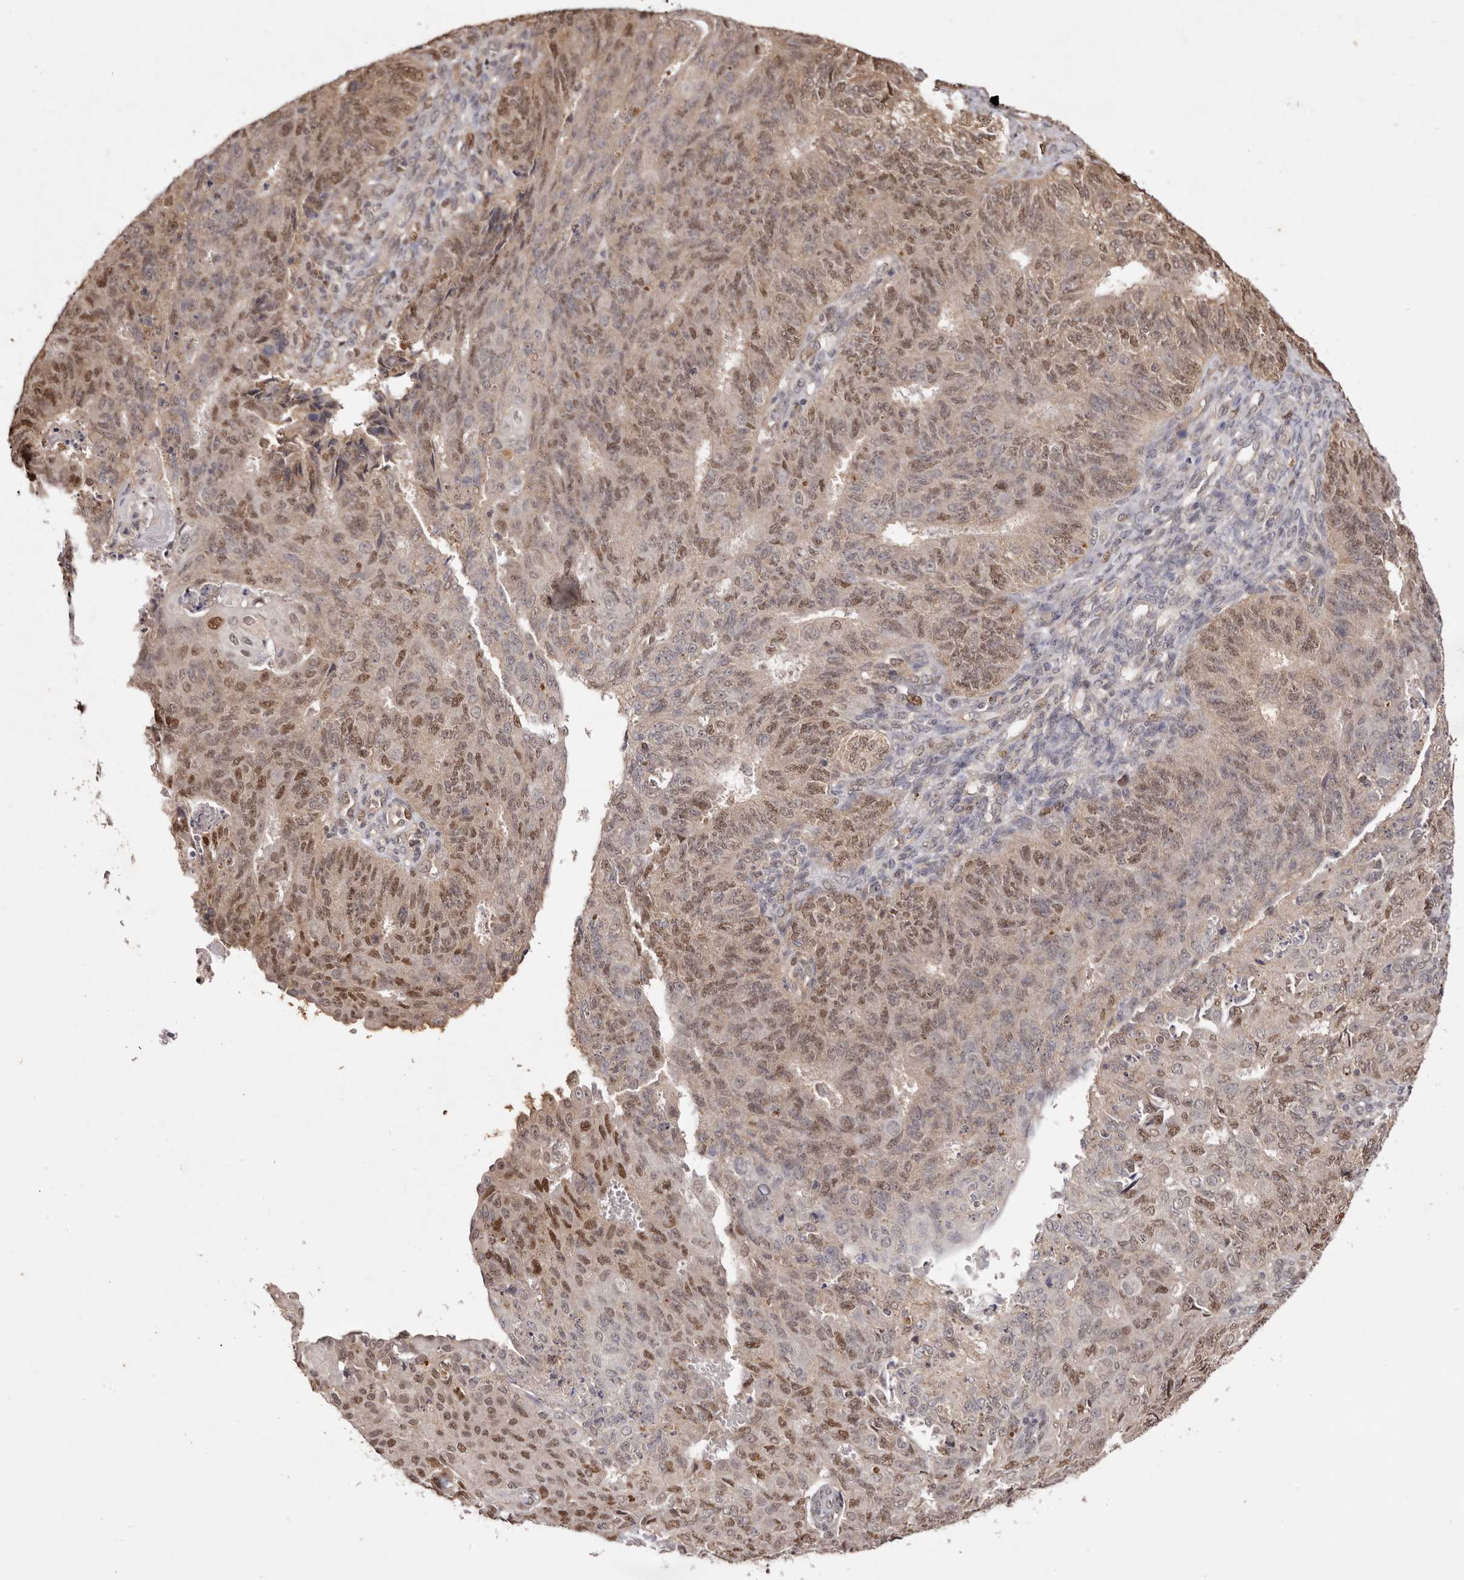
{"staining": {"intensity": "moderate", "quantity": "25%-75%", "location": "nuclear"}, "tissue": "endometrial cancer", "cell_type": "Tumor cells", "image_type": "cancer", "snomed": [{"axis": "morphology", "description": "Adenocarcinoma, NOS"}, {"axis": "topography", "description": "Endometrium"}], "caption": "Human endometrial adenocarcinoma stained with a protein marker demonstrates moderate staining in tumor cells.", "gene": "NOTCH1", "patient": {"sex": "female", "age": 32}}